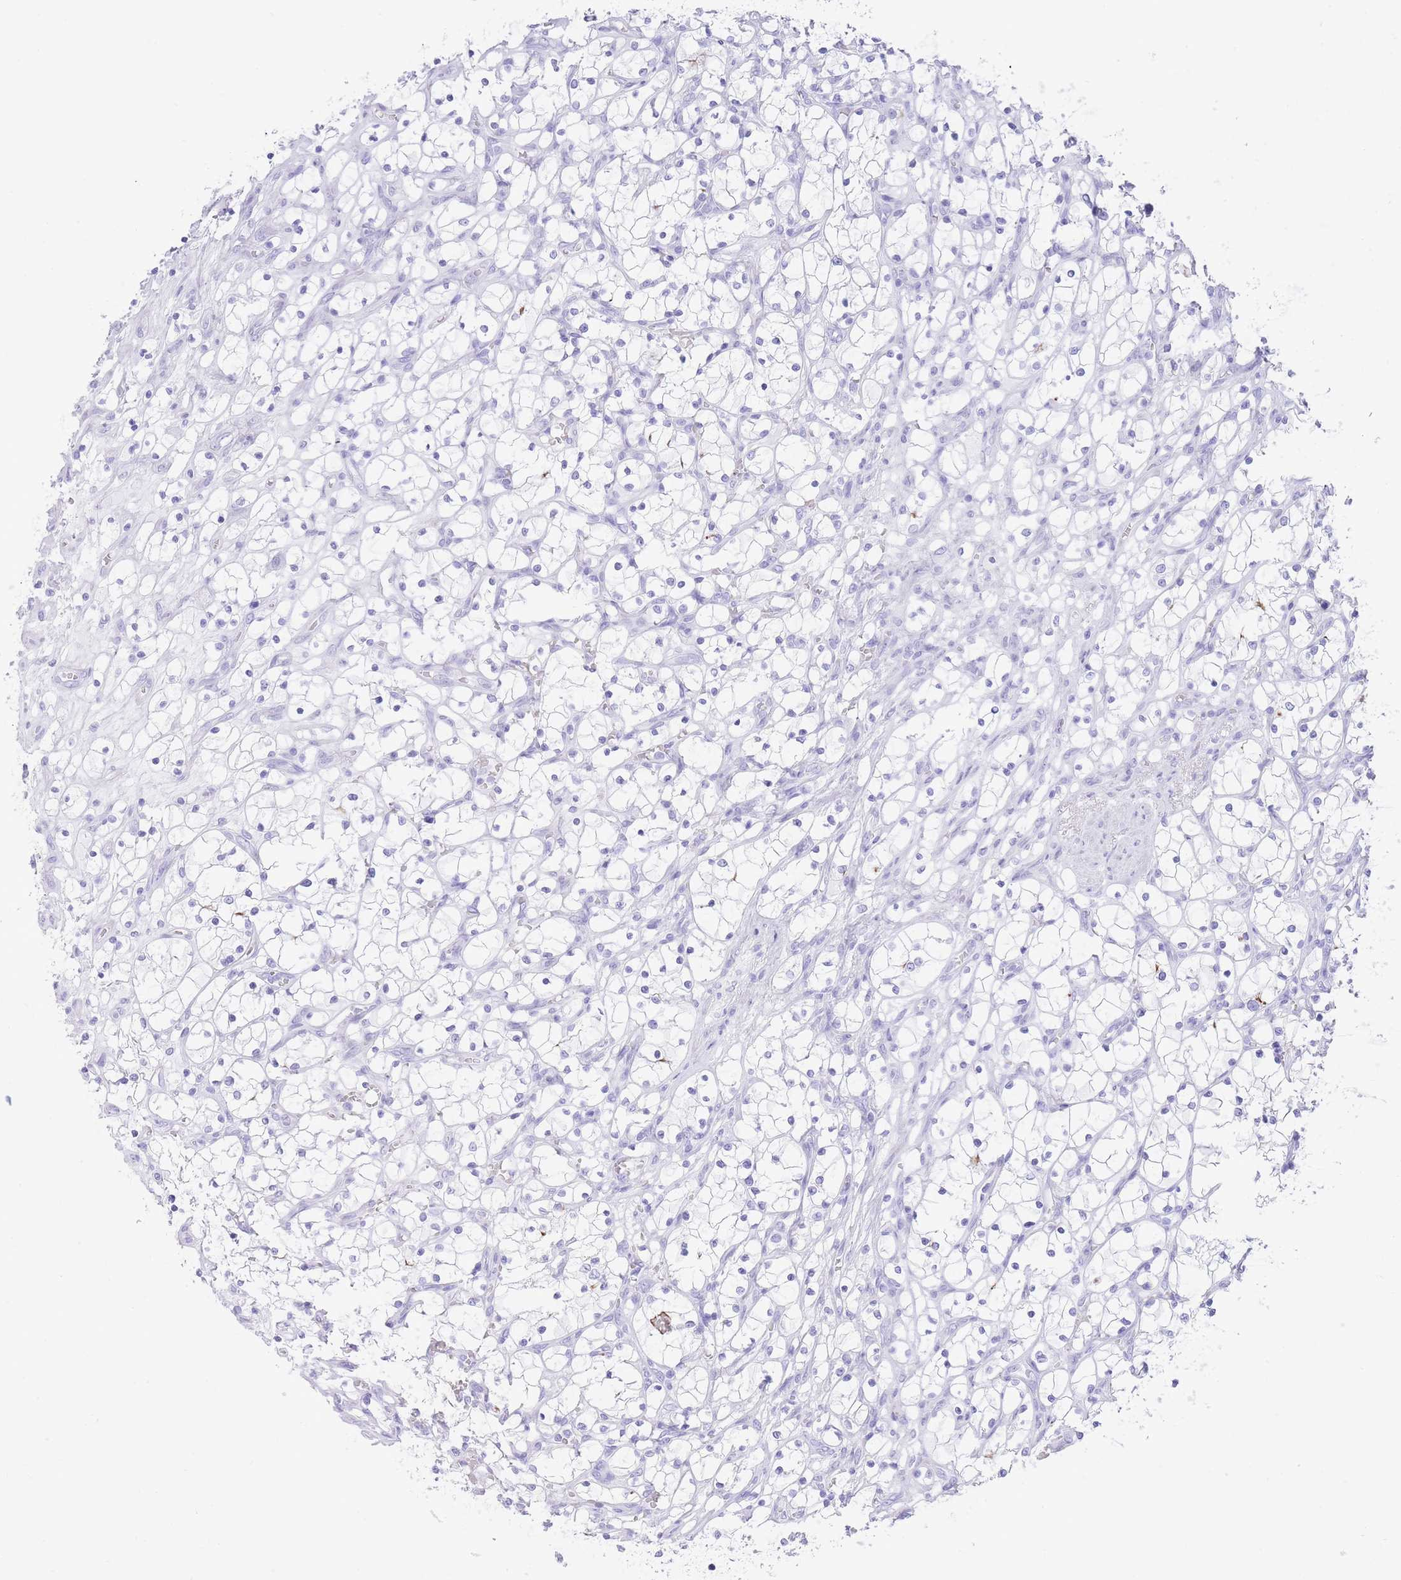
{"staining": {"intensity": "moderate", "quantity": "<25%", "location": "cytoplasmic/membranous"}, "tissue": "renal cancer", "cell_type": "Tumor cells", "image_type": "cancer", "snomed": [{"axis": "morphology", "description": "Adenocarcinoma, NOS"}, {"axis": "topography", "description": "Kidney"}], "caption": "Immunohistochemistry (DAB (3,3'-diaminobenzidine)) staining of renal cancer exhibits moderate cytoplasmic/membranous protein staining in about <25% of tumor cells.", "gene": "ELOA2", "patient": {"sex": "female", "age": 69}}